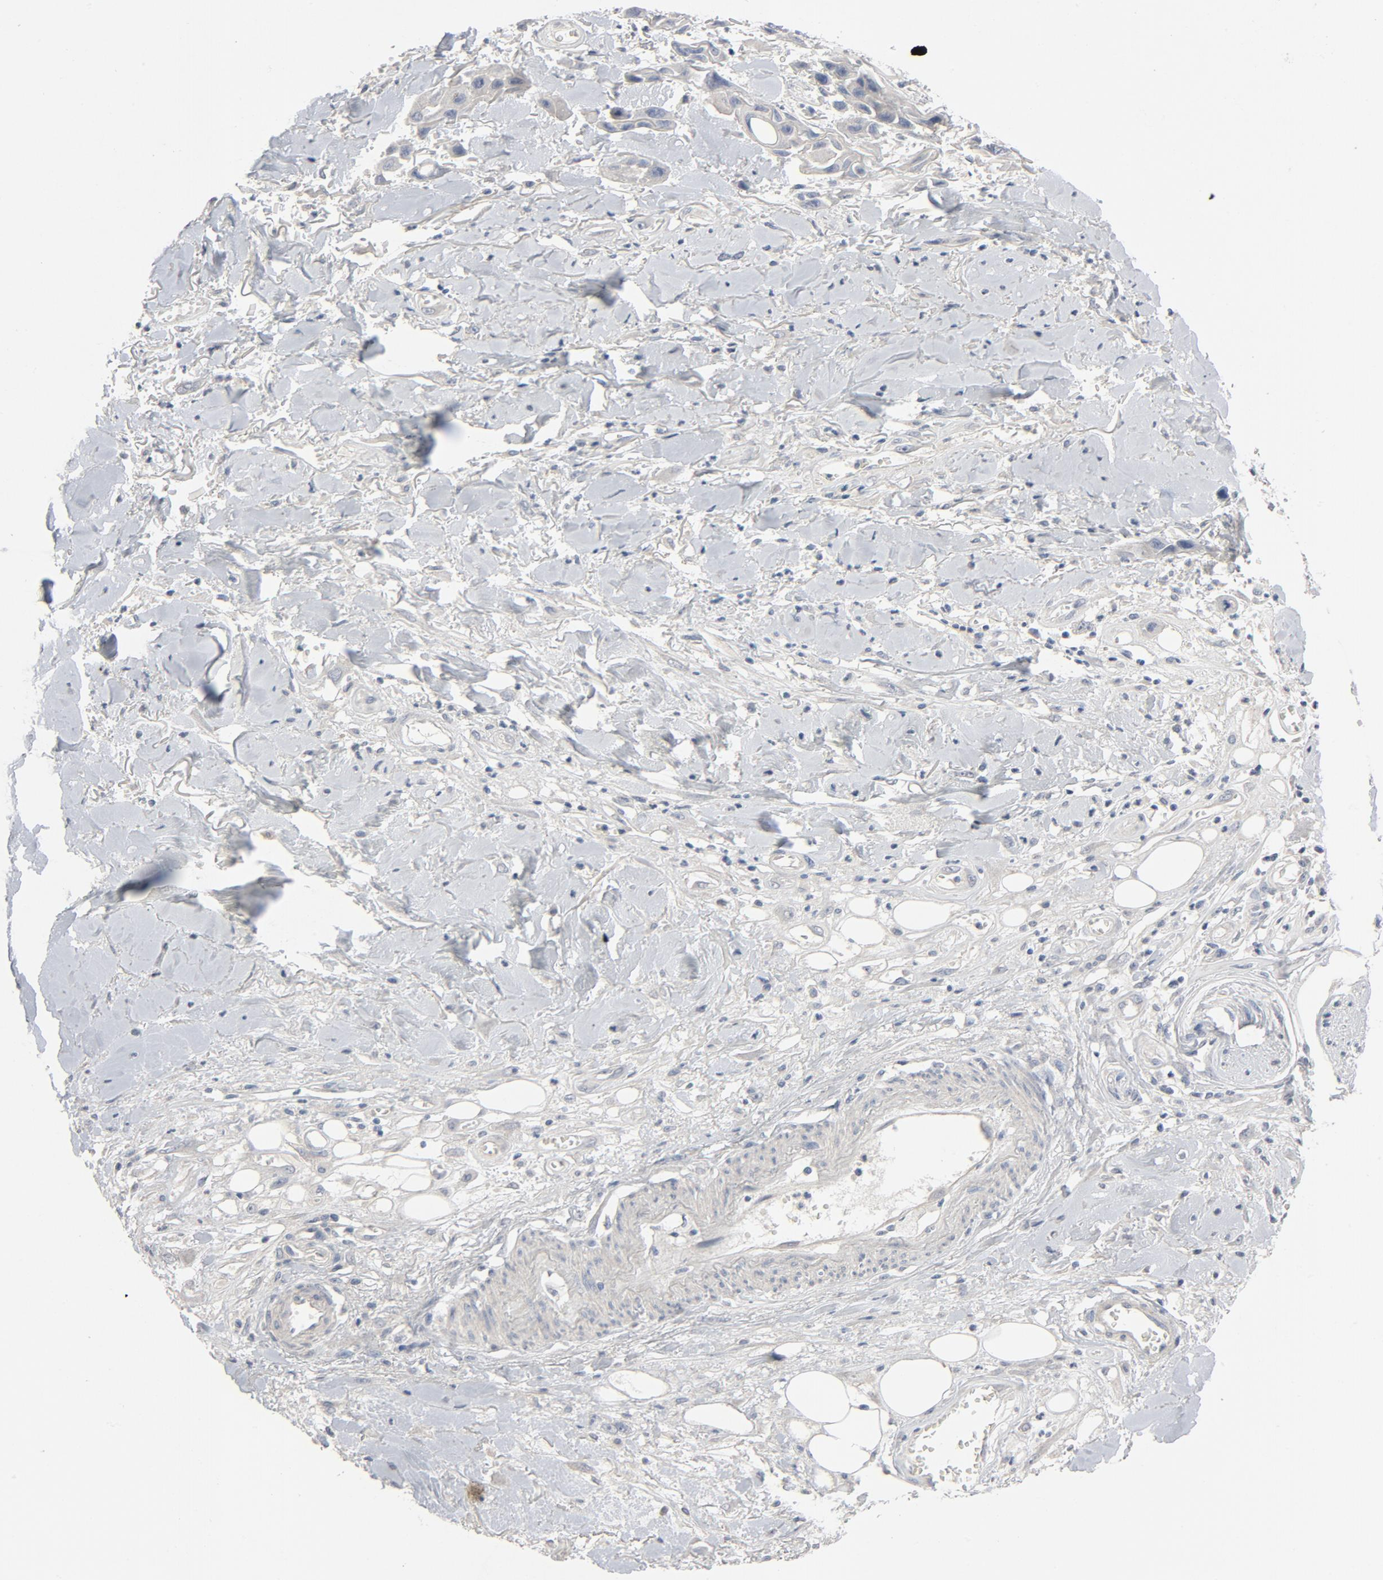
{"staining": {"intensity": "weak", "quantity": ">75%", "location": "cytoplasmic/membranous"}, "tissue": "skin cancer", "cell_type": "Tumor cells", "image_type": "cancer", "snomed": [{"axis": "morphology", "description": "Squamous cell carcinoma, NOS"}, {"axis": "topography", "description": "Skin"}, {"axis": "topography", "description": "Anal"}], "caption": "Squamous cell carcinoma (skin) was stained to show a protein in brown. There is low levels of weak cytoplasmic/membranous staining in about >75% of tumor cells.", "gene": "TSG101", "patient": {"sex": "female", "age": 55}}